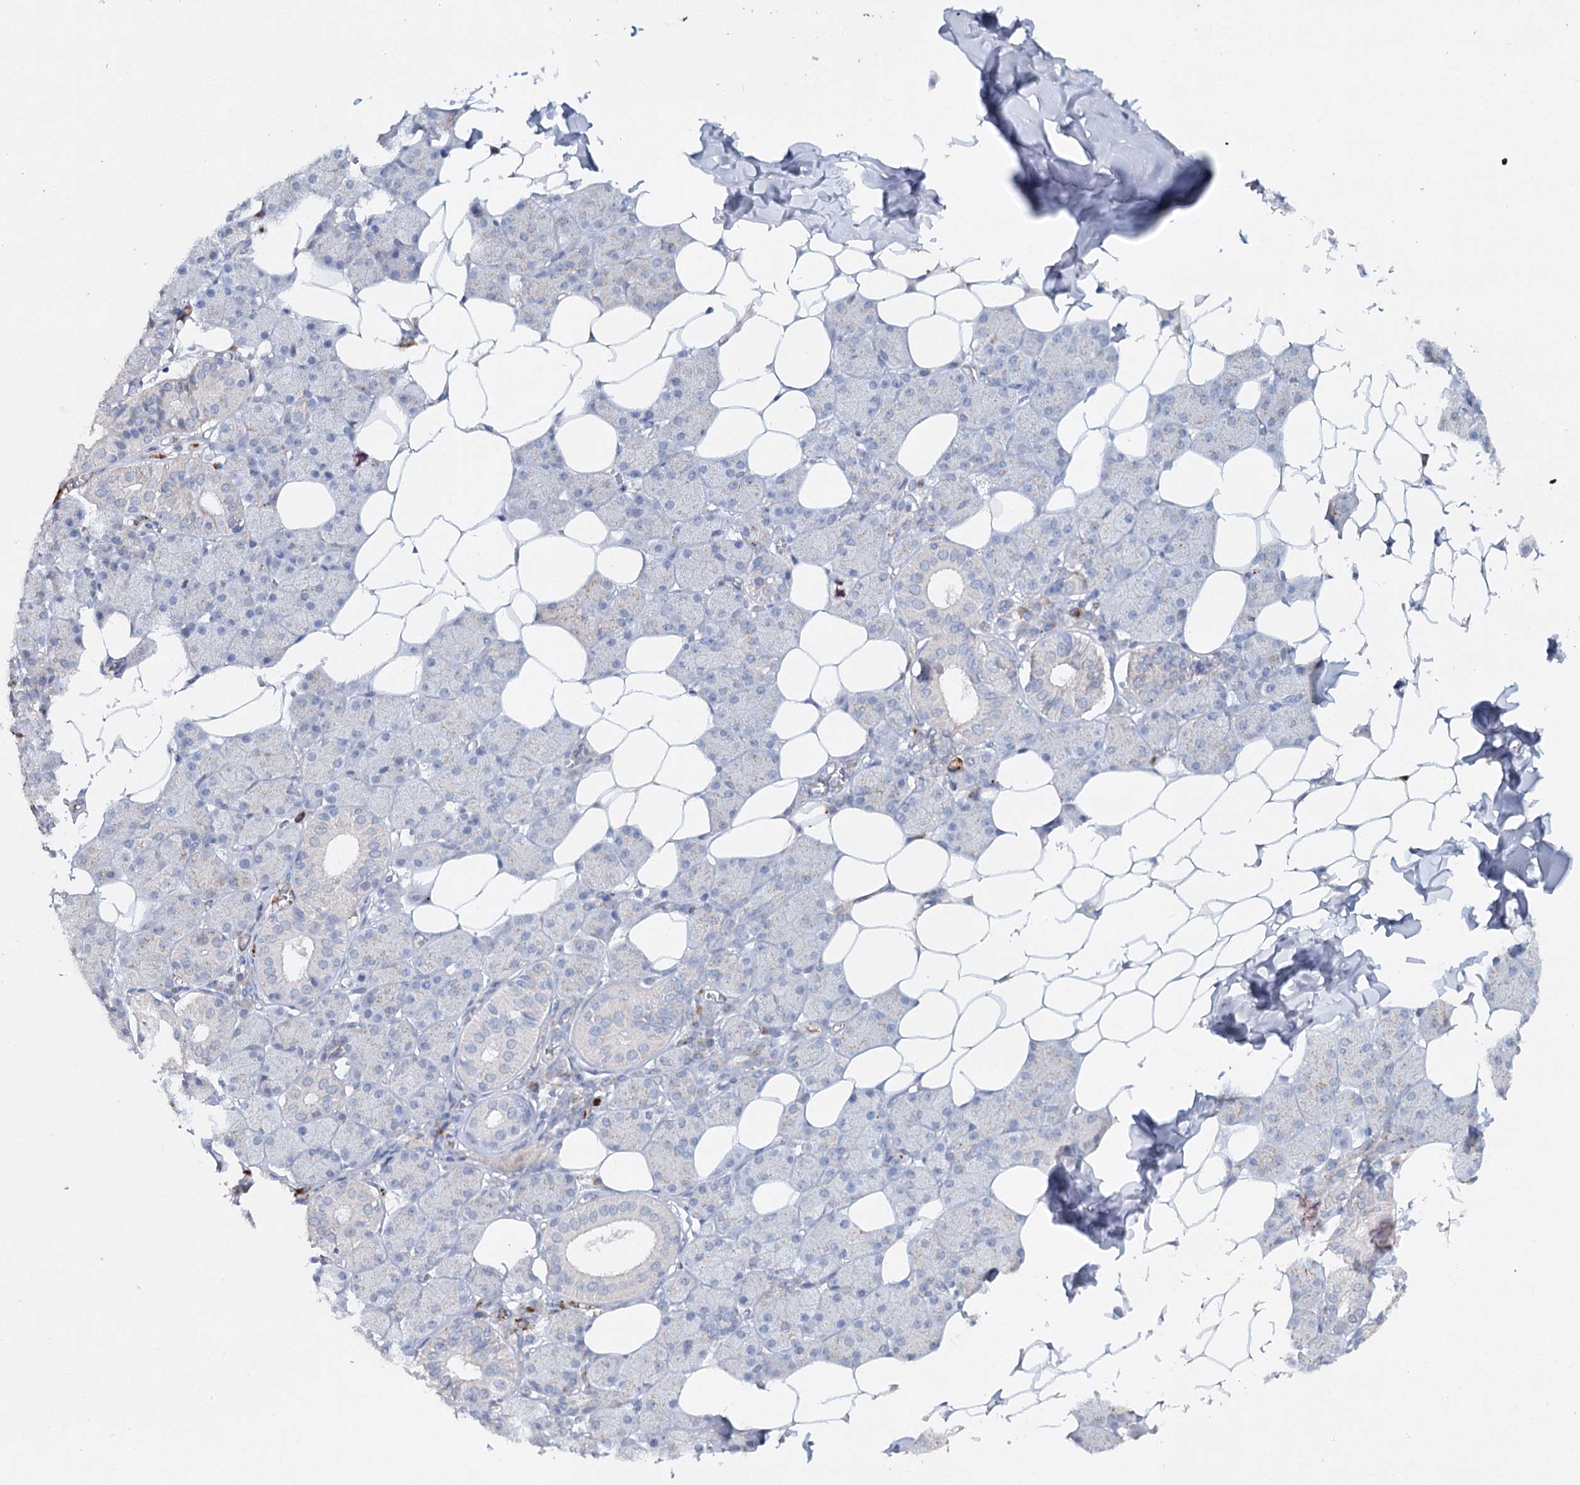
{"staining": {"intensity": "weak", "quantity": "<25%", "location": "cytoplasmic/membranous"}, "tissue": "salivary gland", "cell_type": "Glandular cells", "image_type": "normal", "snomed": [{"axis": "morphology", "description": "Normal tissue, NOS"}, {"axis": "topography", "description": "Salivary gland"}], "caption": "Histopathology image shows no significant protein positivity in glandular cells of benign salivary gland. (IHC, brightfield microscopy, high magnification).", "gene": "RFX6", "patient": {"sex": "female", "age": 33}}